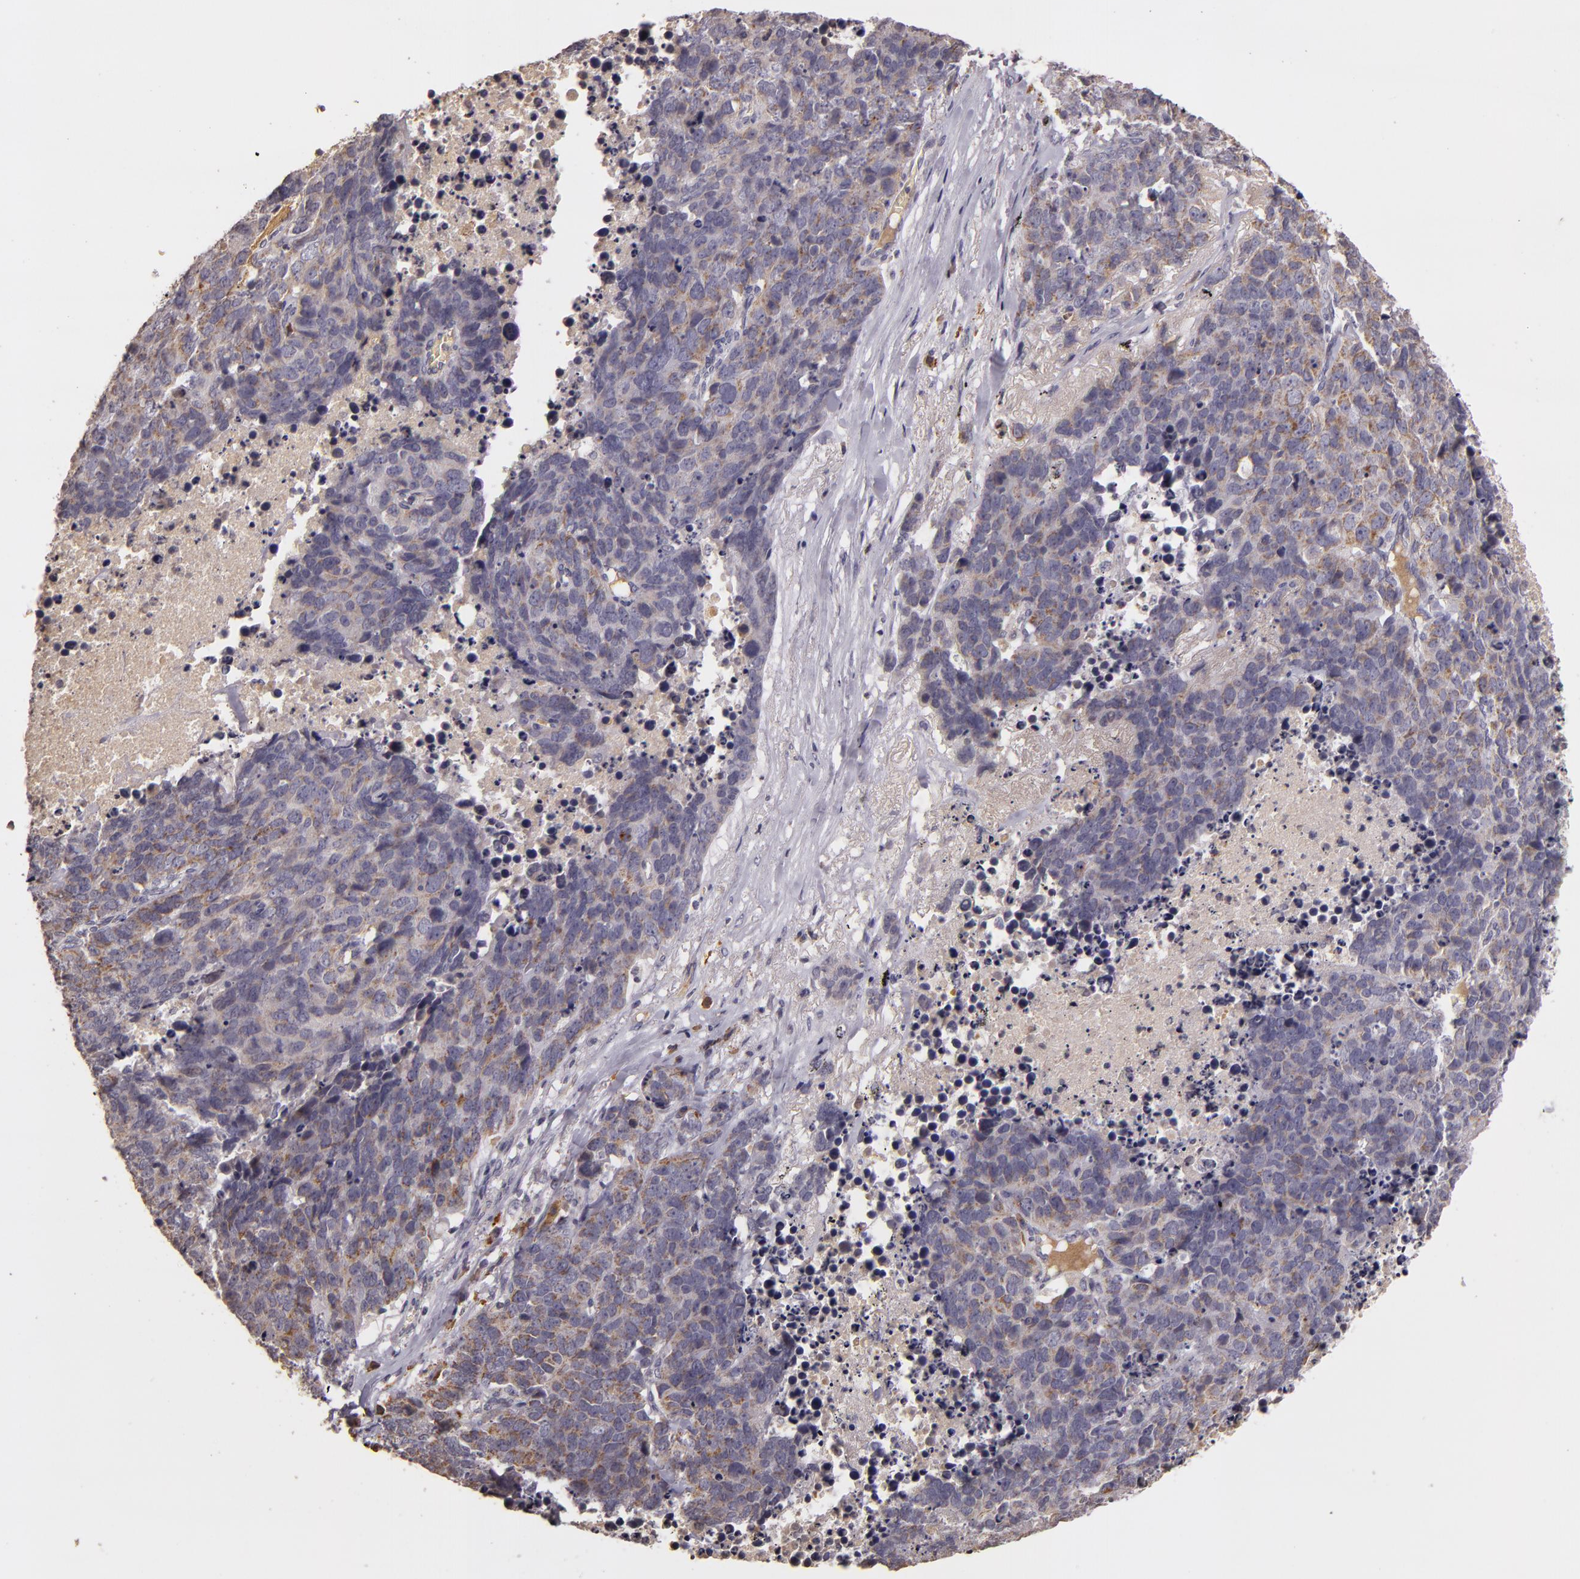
{"staining": {"intensity": "weak", "quantity": ">75%", "location": "cytoplasmic/membranous"}, "tissue": "lung cancer", "cell_type": "Tumor cells", "image_type": "cancer", "snomed": [{"axis": "morphology", "description": "Carcinoid, malignant, NOS"}, {"axis": "topography", "description": "Lung"}], "caption": "Immunohistochemistry (IHC) (DAB (3,3'-diaminobenzidine)) staining of human lung cancer (malignant carcinoid) exhibits weak cytoplasmic/membranous protein positivity in approximately >75% of tumor cells.", "gene": "ABL1", "patient": {"sex": "male", "age": 60}}